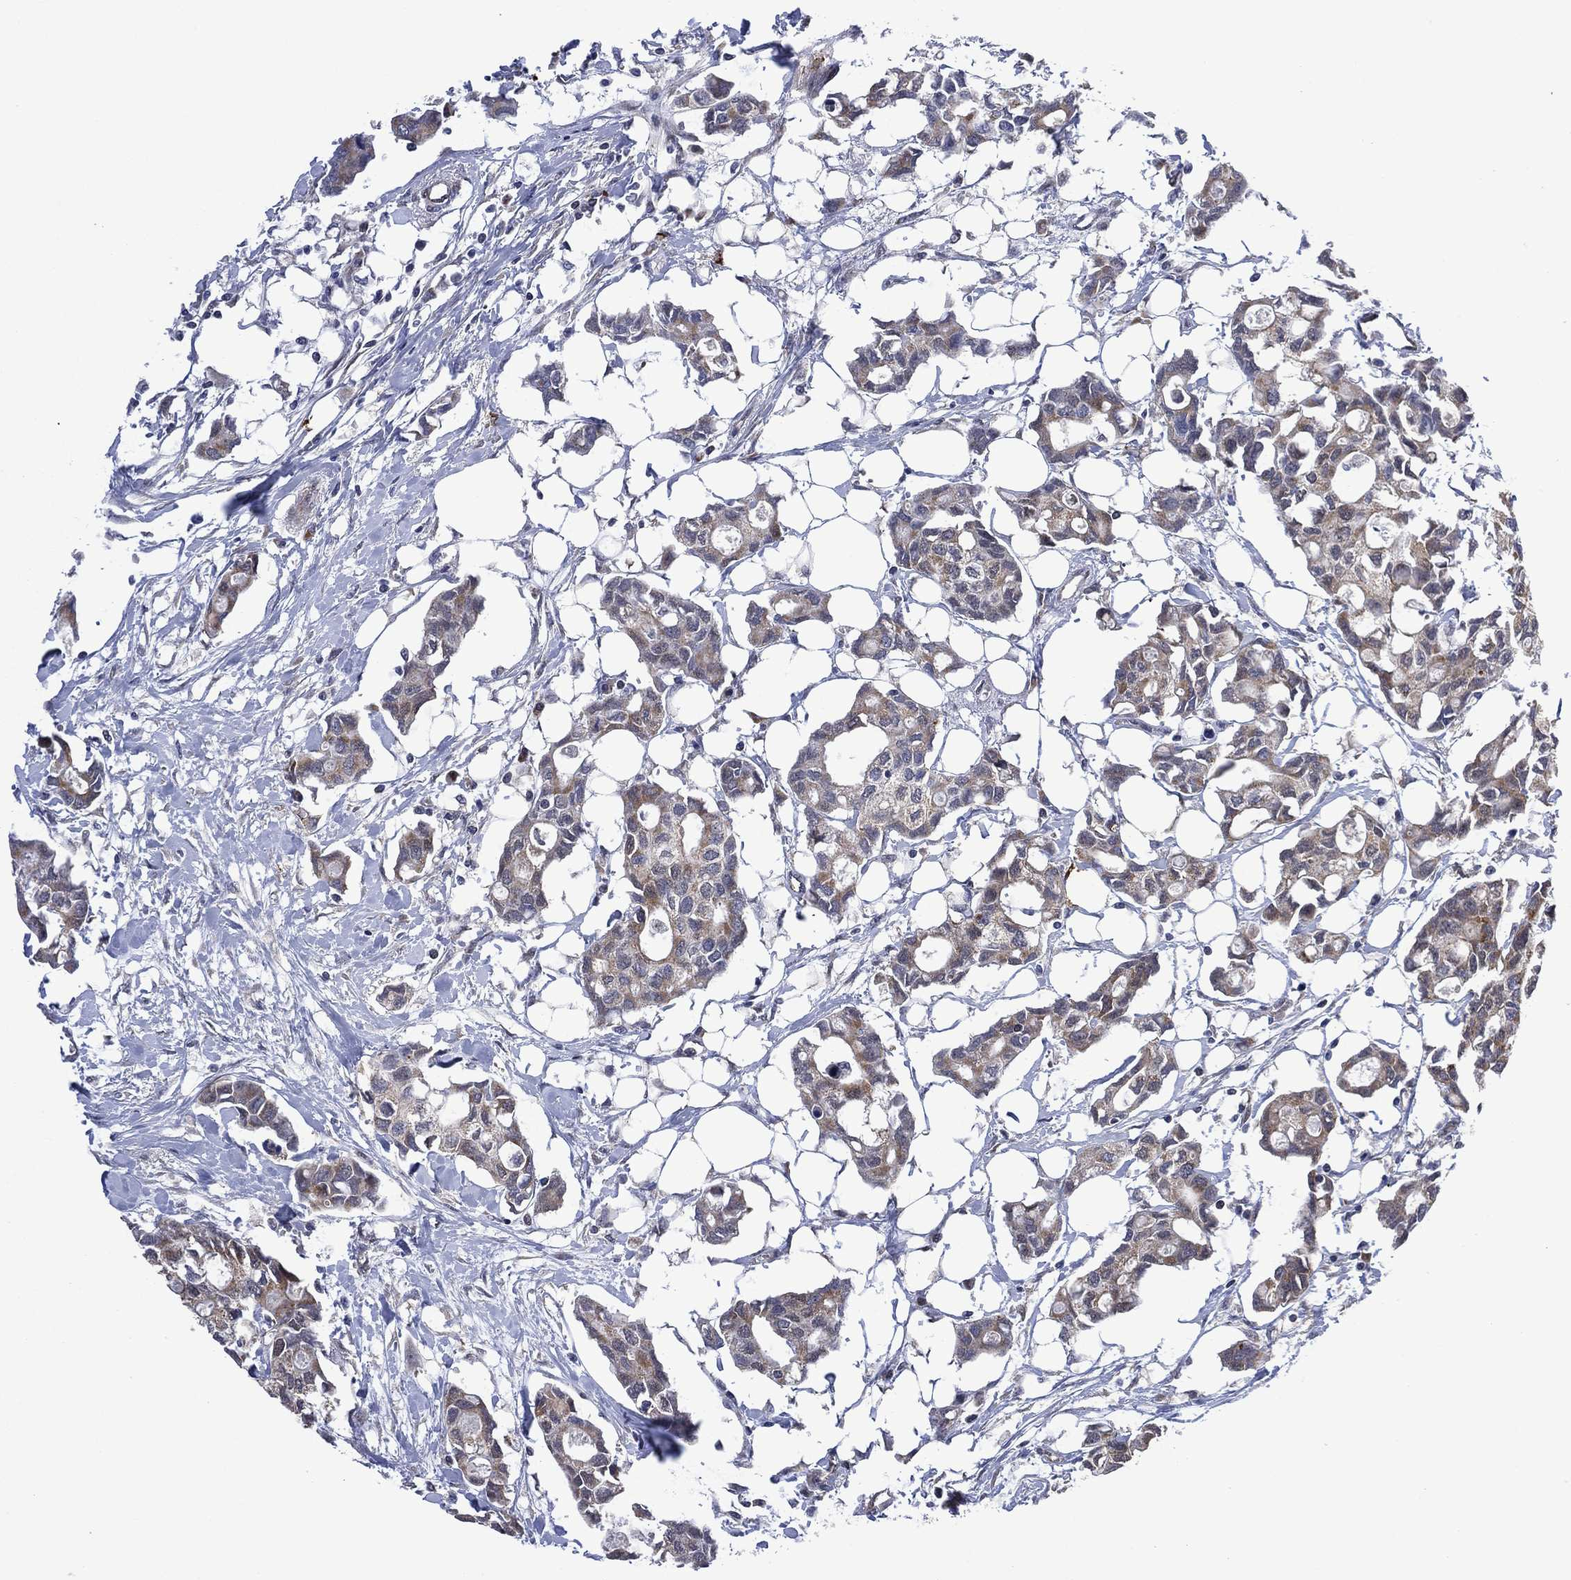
{"staining": {"intensity": "weak", "quantity": "25%-75%", "location": "cytoplasmic/membranous"}, "tissue": "breast cancer", "cell_type": "Tumor cells", "image_type": "cancer", "snomed": [{"axis": "morphology", "description": "Duct carcinoma"}, {"axis": "topography", "description": "Breast"}], "caption": "Human breast cancer (infiltrating ductal carcinoma) stained with a protein marker shows weak staining in tumor cells.", "gene": "HTD2", "patient": {"sex": "female", "age": 83}}